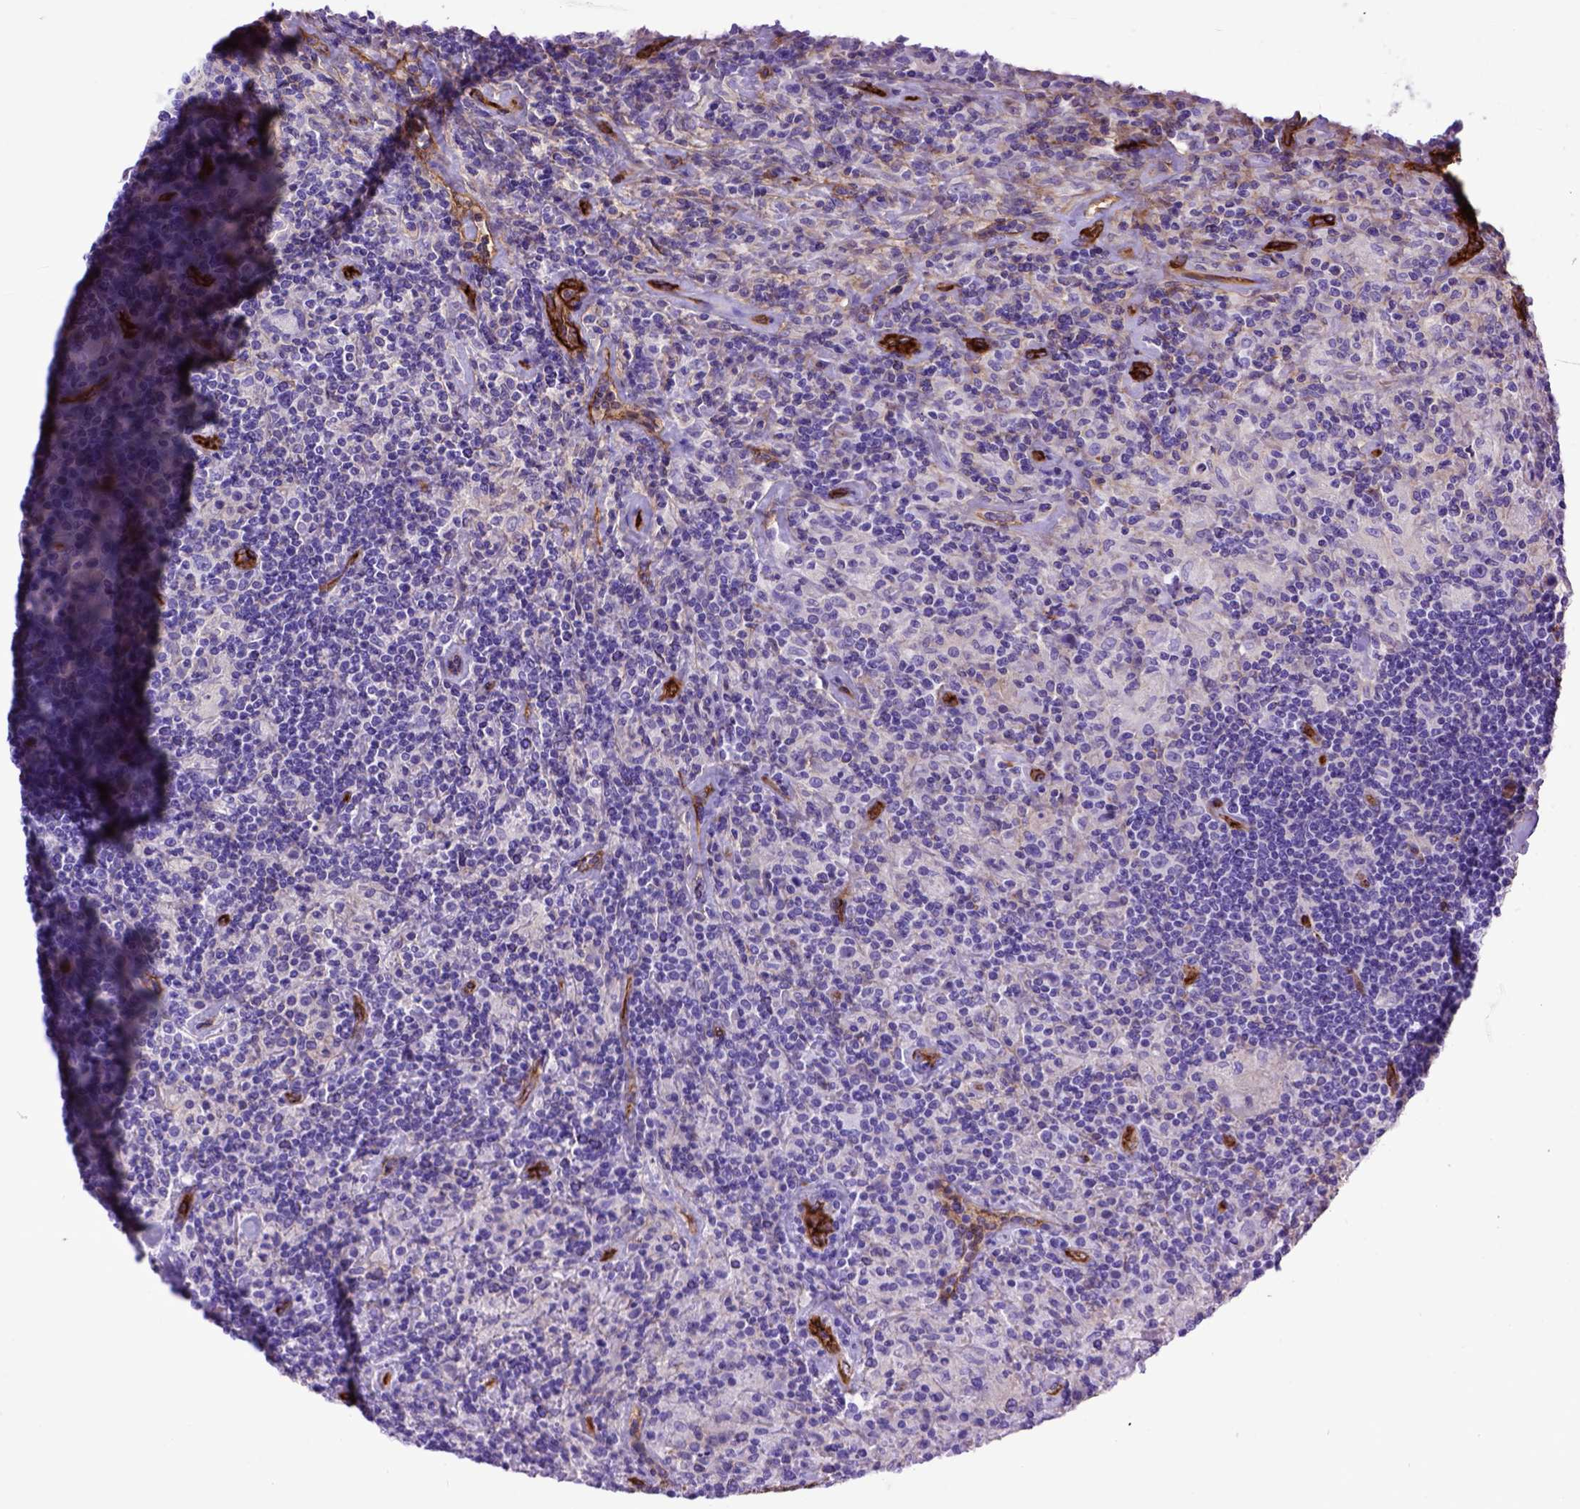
{"staining": {"intensity": "negative", "quantity": "none", "location": "none"}, "tissue": "lymphoma", "cell_type": "Tumor cells", "image_type": "cancer", "snomed": [{"axis": "morphology", "description": "Hodgkin's disease, NOS"}, {"axis": "topography", "description": "Lymph node"}], "caption": "The image shows no staining of tumor cells in Hodgkin's disease.", "gene": "ENG", "patient": {"sex": "male", "age": 70}}